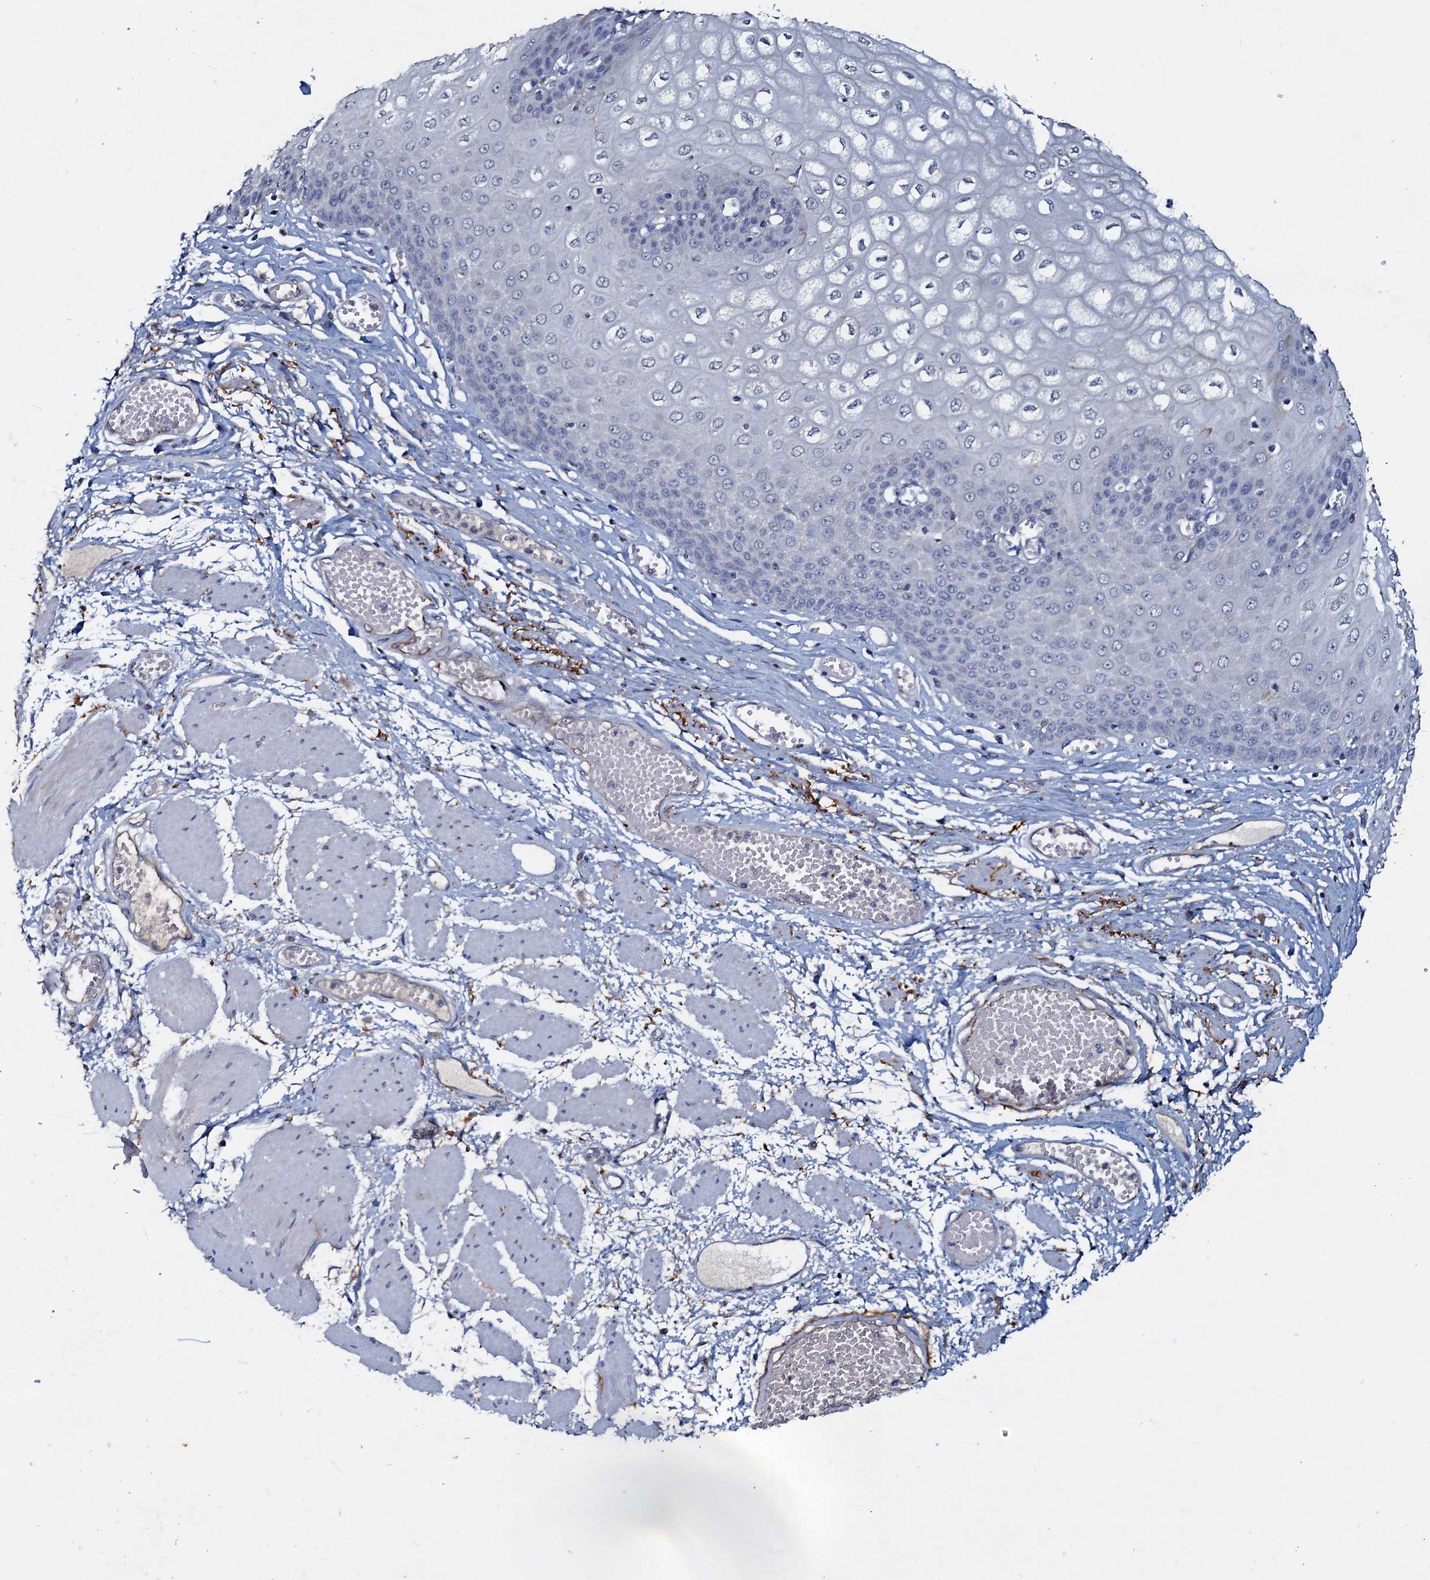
{"staining": {"intensity": "negative", "quantity": "none", "location": "none"}, "tissue": "esophagus", "cell_type": "Squamous epithelial cells", "image_type": "normal", "snomed": [{"axis": "morphology", "description": "Normal tissue, NOS"}, {"axis": "topography", "description": "Esophagus"}], "caption": "This histopathology image is of normal esophagus stained with IHC to label a protein in brown with the nuclei are counter-stained blue. There is no staining in squamous epithelial cells.", "gene": "MANSC4", "patient": {"sex": "male", "age": 60}}